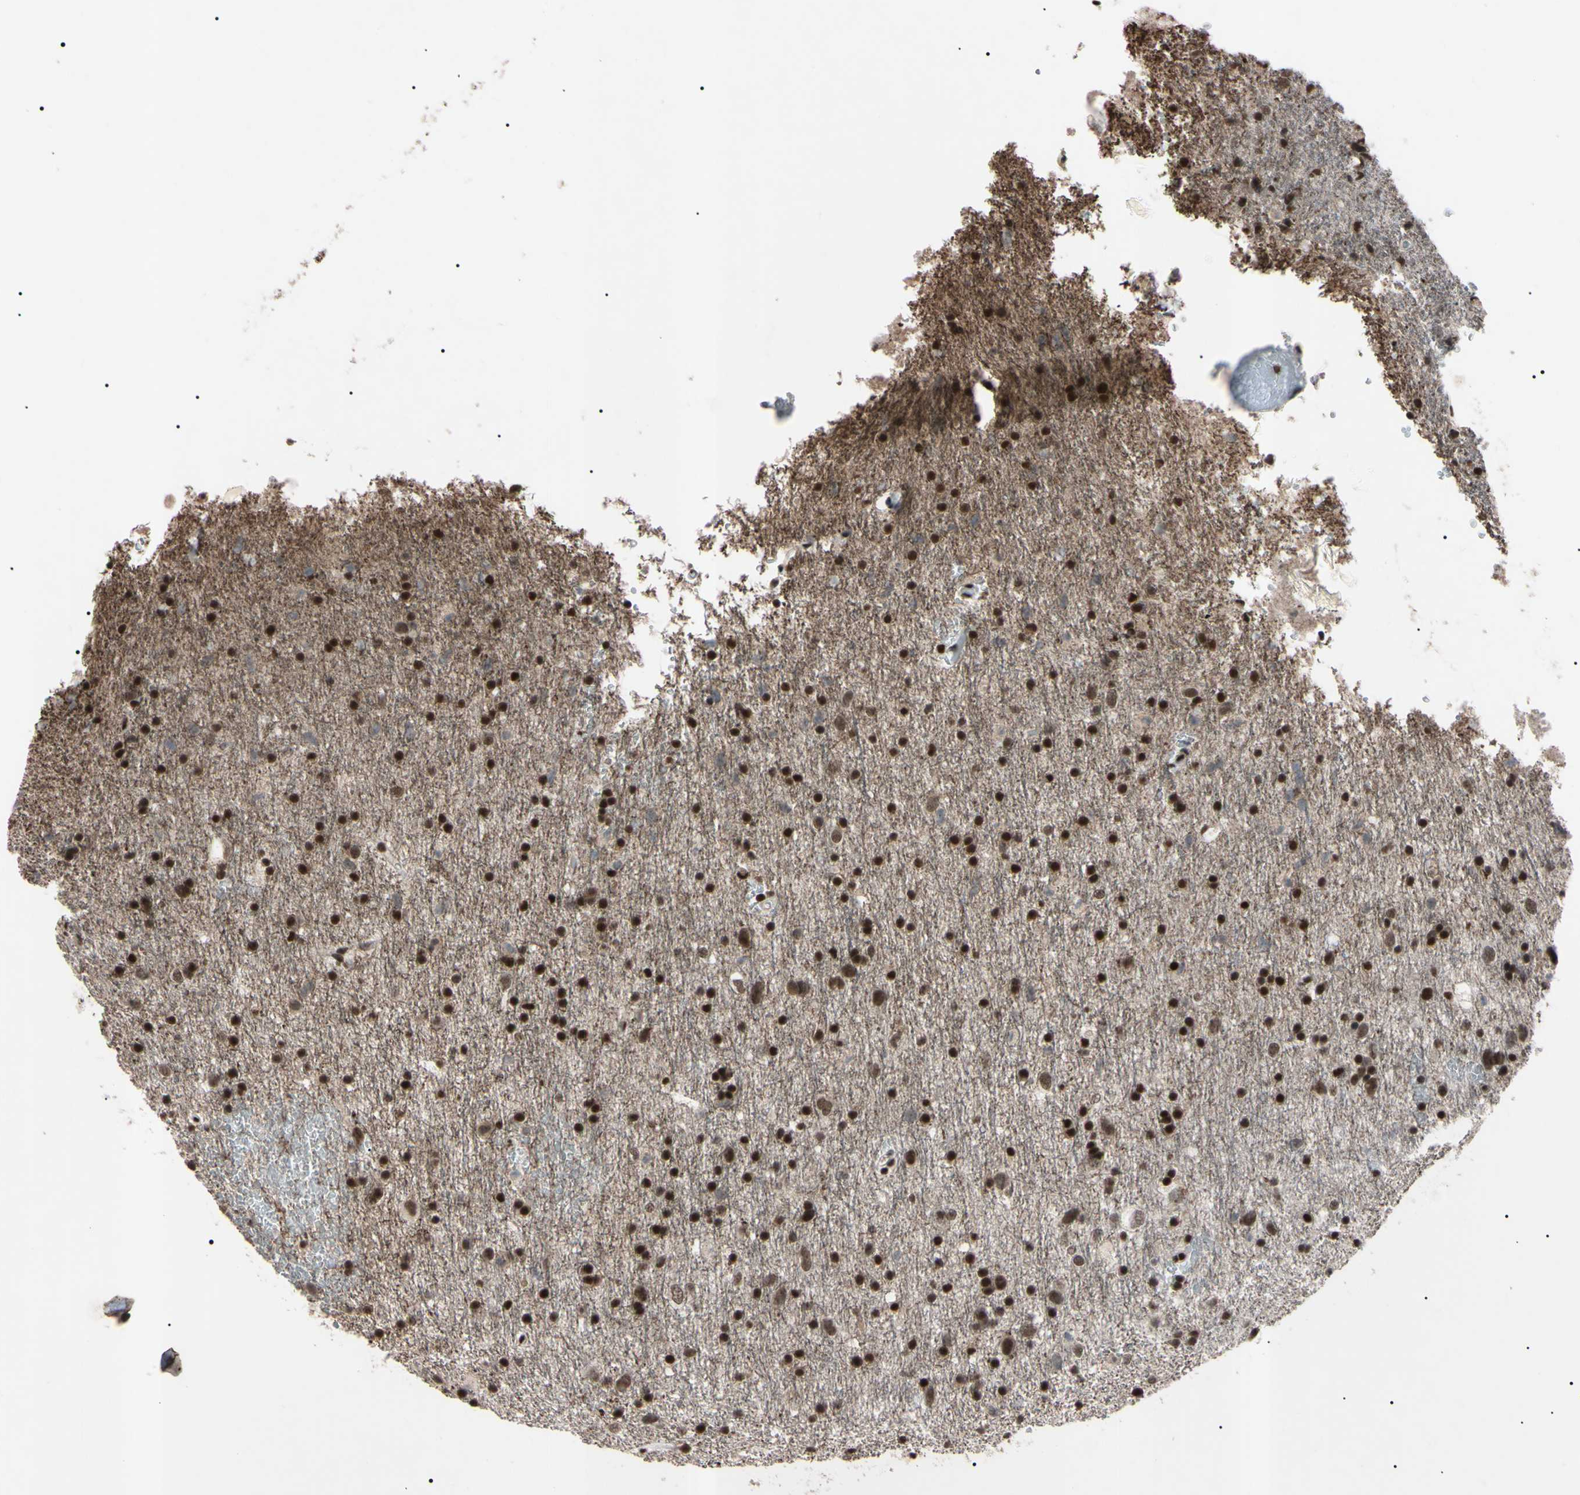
{"staining": {"intensity": "moderate", "quantity": ">75%", "location": "nuclear"}, "tissue": "glioma", "cell_type": "Tumor cells", "image_type": "cancer", "snomed": [{"axis": "morphology", "description": "Glioma, malignant, Low grade"}, {"axis": "topography", "description": "Brain"}], "caption": "The histopathology image displays a brown stain indicating the presence of a protein in the nuclear of tumor cells in glioma. The staining was performed using DAB to visualize the protein expression in brown, while the nuclei were stained in blue with hematoxylin (Magnification: 20x).", "gene": "YY1", "patient": {"sex": "male", "age": 77}}